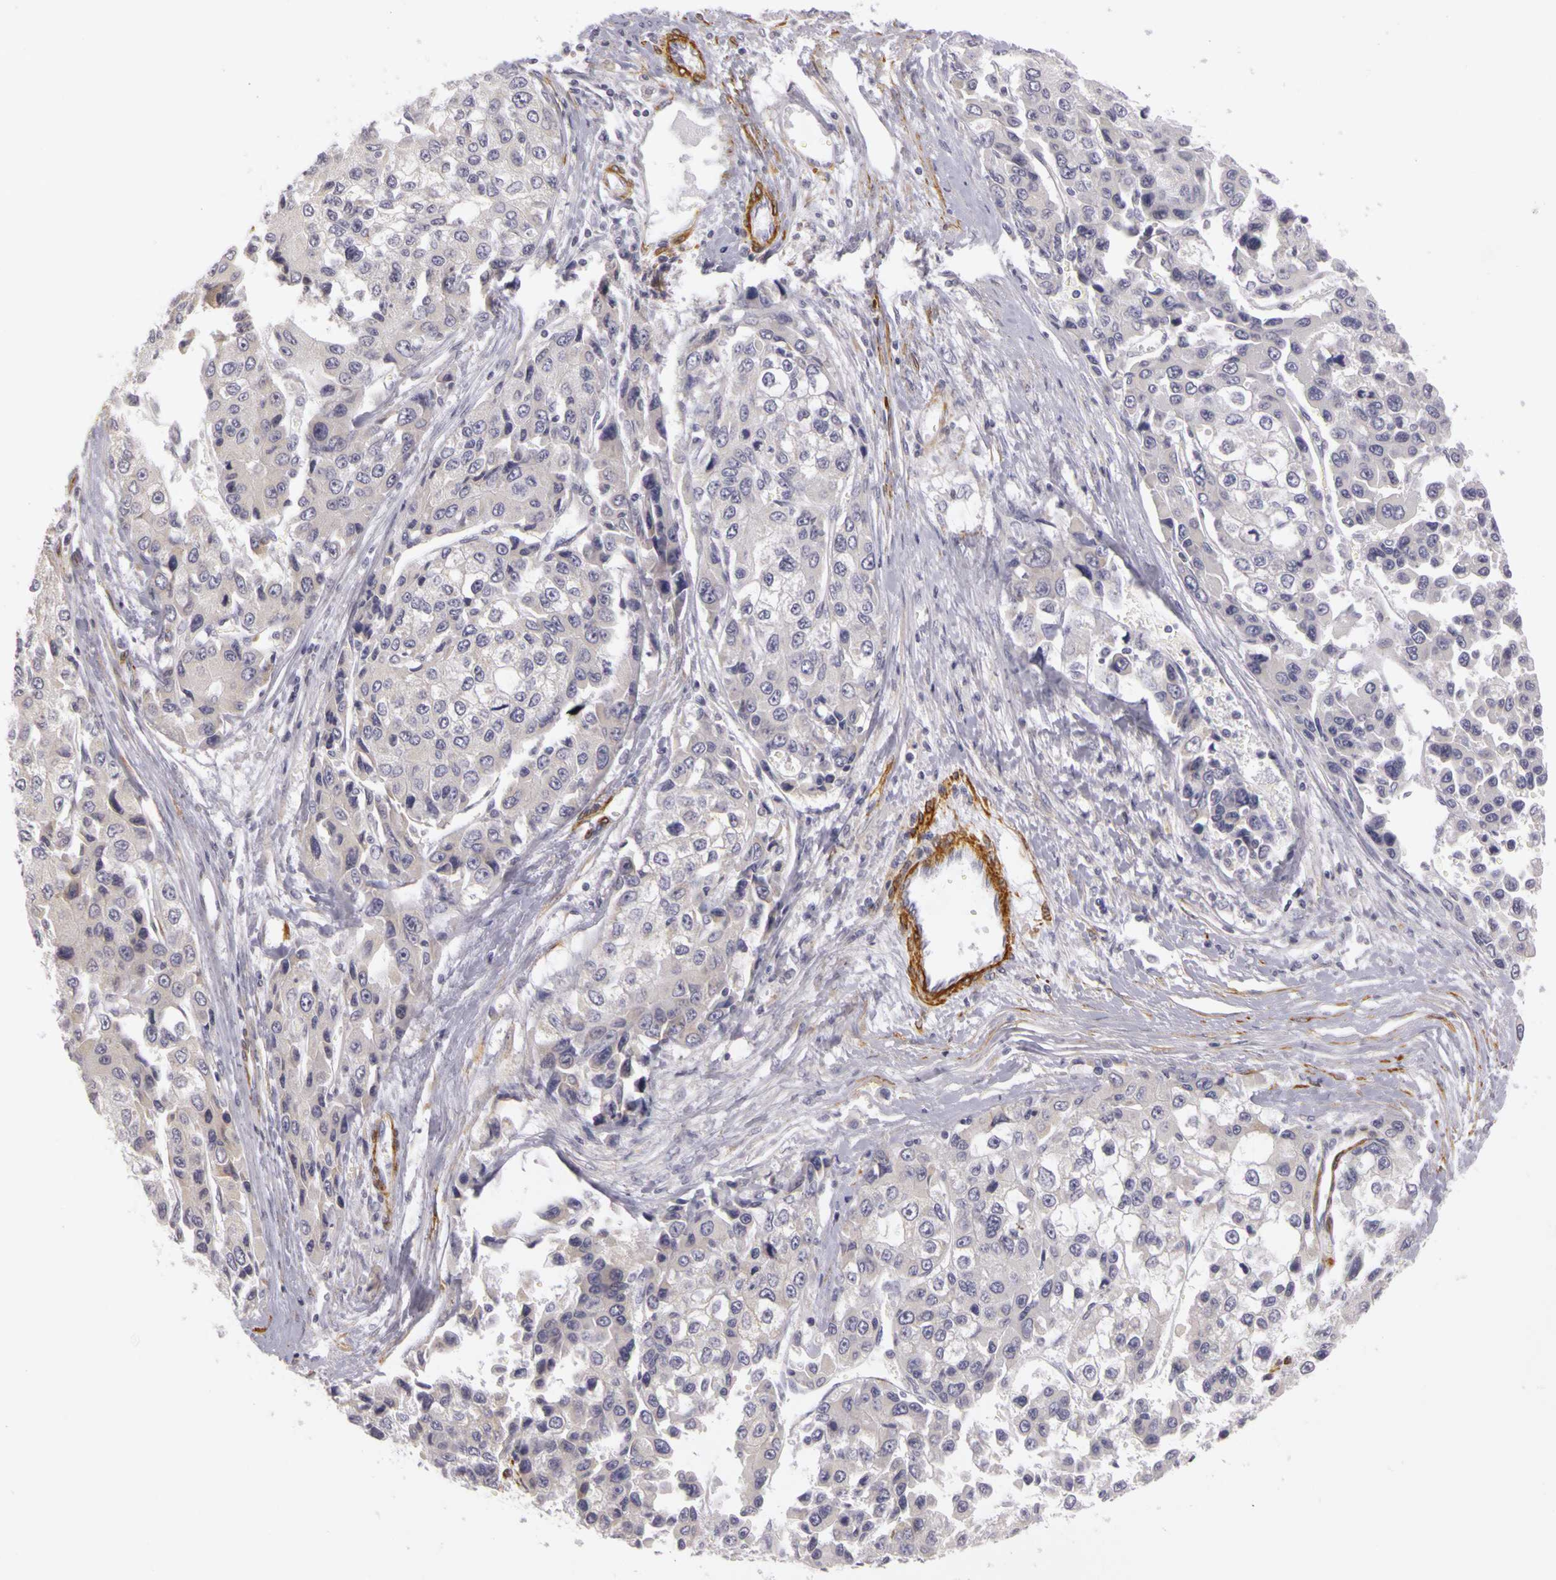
{"staining": {"intensity": "negative", "quantity": "none", "location": "none"}, "tissue": "liver cancer", "cell_type": "Tumor cells", "image_type": "cancer", "snomed": [{"axis": "morphology", "description": "Carcinoma, Hepatocellular, NOS"}, {"axis": "topography", "description": "Liver"}], "caption": "A photomicrograph of hepatocellular carcinoma (liver) stained for a protein shows no brown staining in tumor cells.", "gene": "CNTN2", "patient": {"sex": "female", "age": 66}}